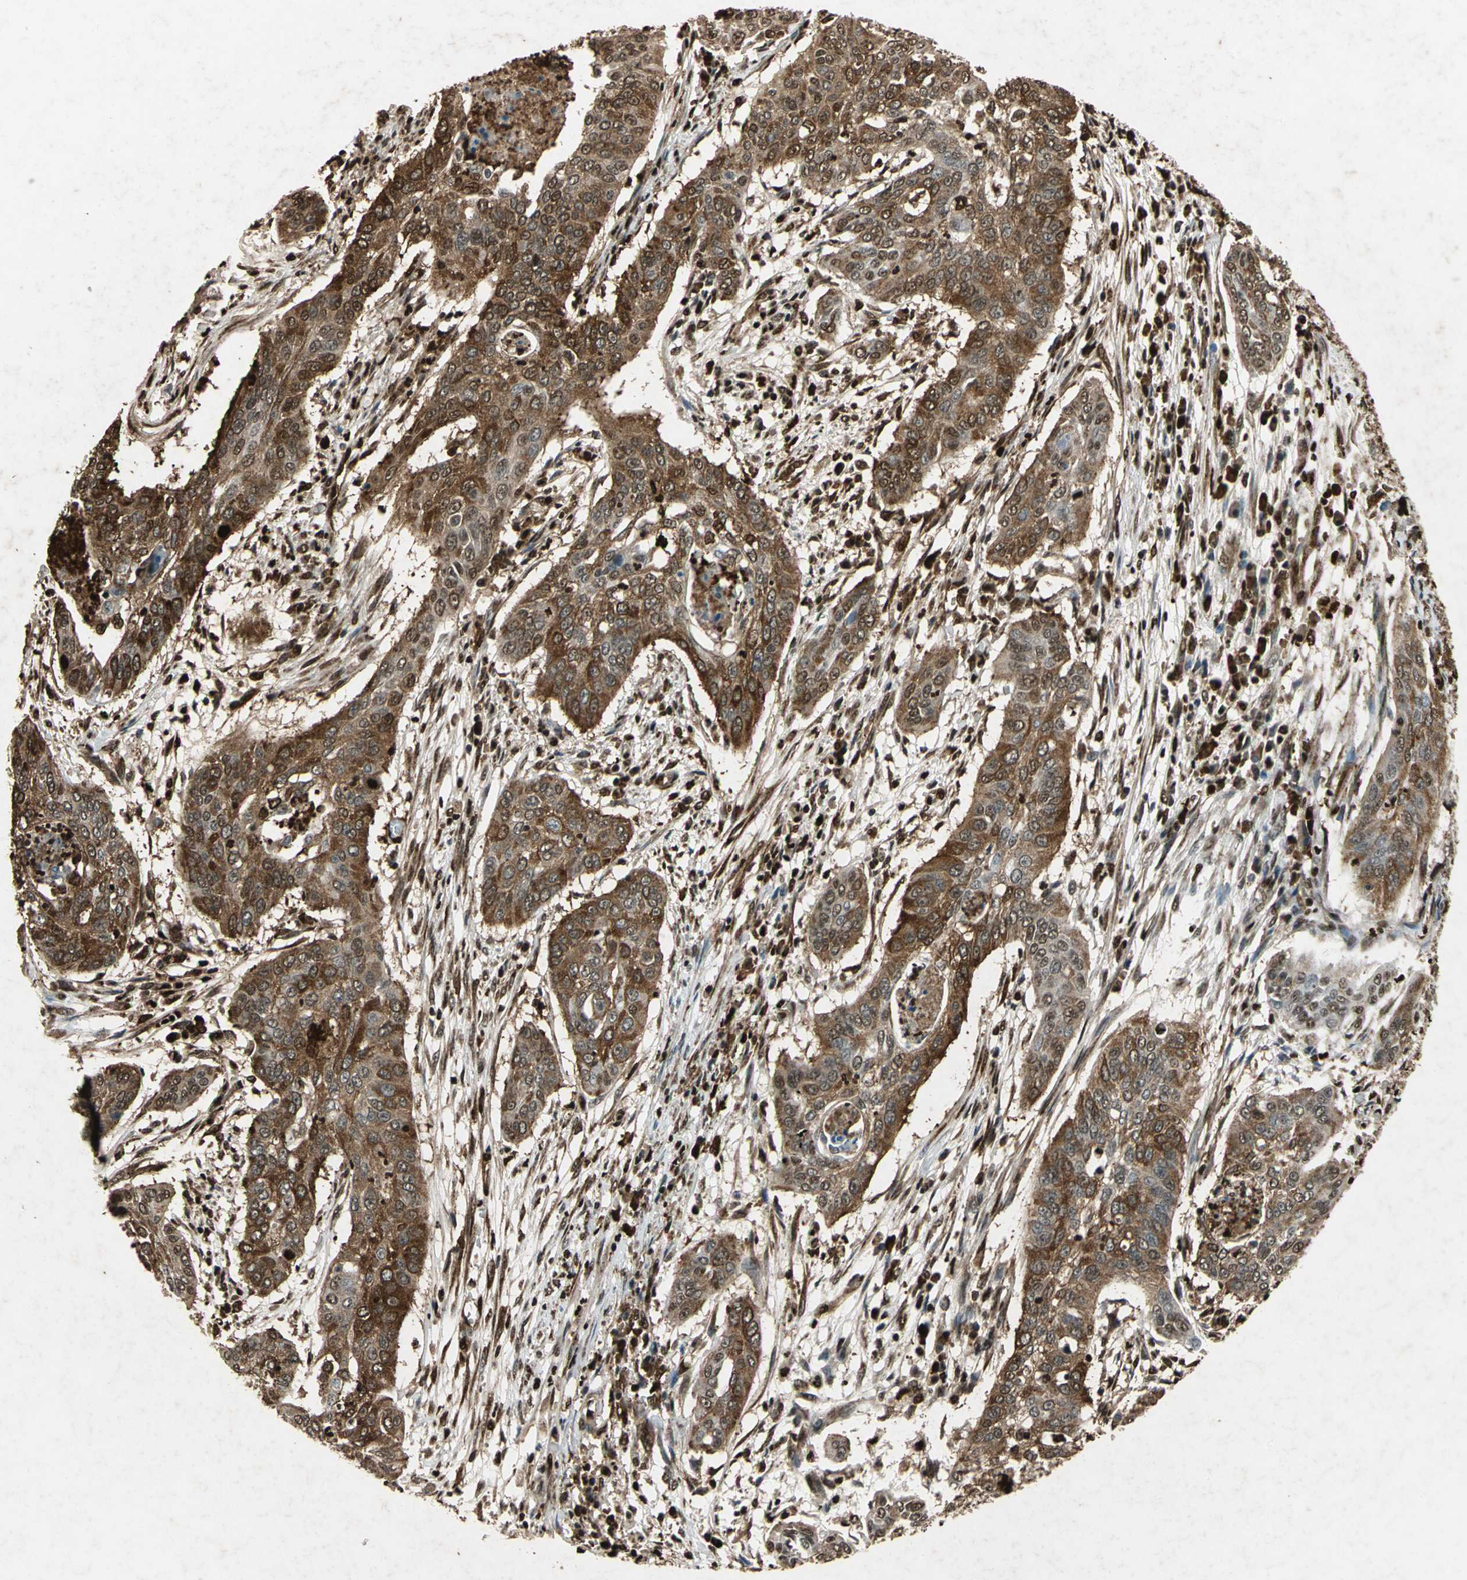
{"staining": {"intensity": "strong", "quantity": ">75%", "location": "cytoplasmic/membranous,nuclear"}, "tissue": "cervical cancer", "cell_type": "Tumor cells", "image_type": "cancer", "snomed": [{"axis": "morphology", "description": "Squamous cell carcinoma, NOS"}, {"axis": "topography", "description": "Cervix"}], "caption": "Protein expression by IHC displays strong cytoplasmic/membranous and nuclear expression in approximately >75% of tumor cells in cervical squamous cell carcinoma. The staining was performed using DAB to visualize the protein expression in brown, while the nuclei were stained in blue with hematoxylin (Magnification: 20x).", "gene": "ANP32A", "patient": {"sex": "female", "age": 39}}